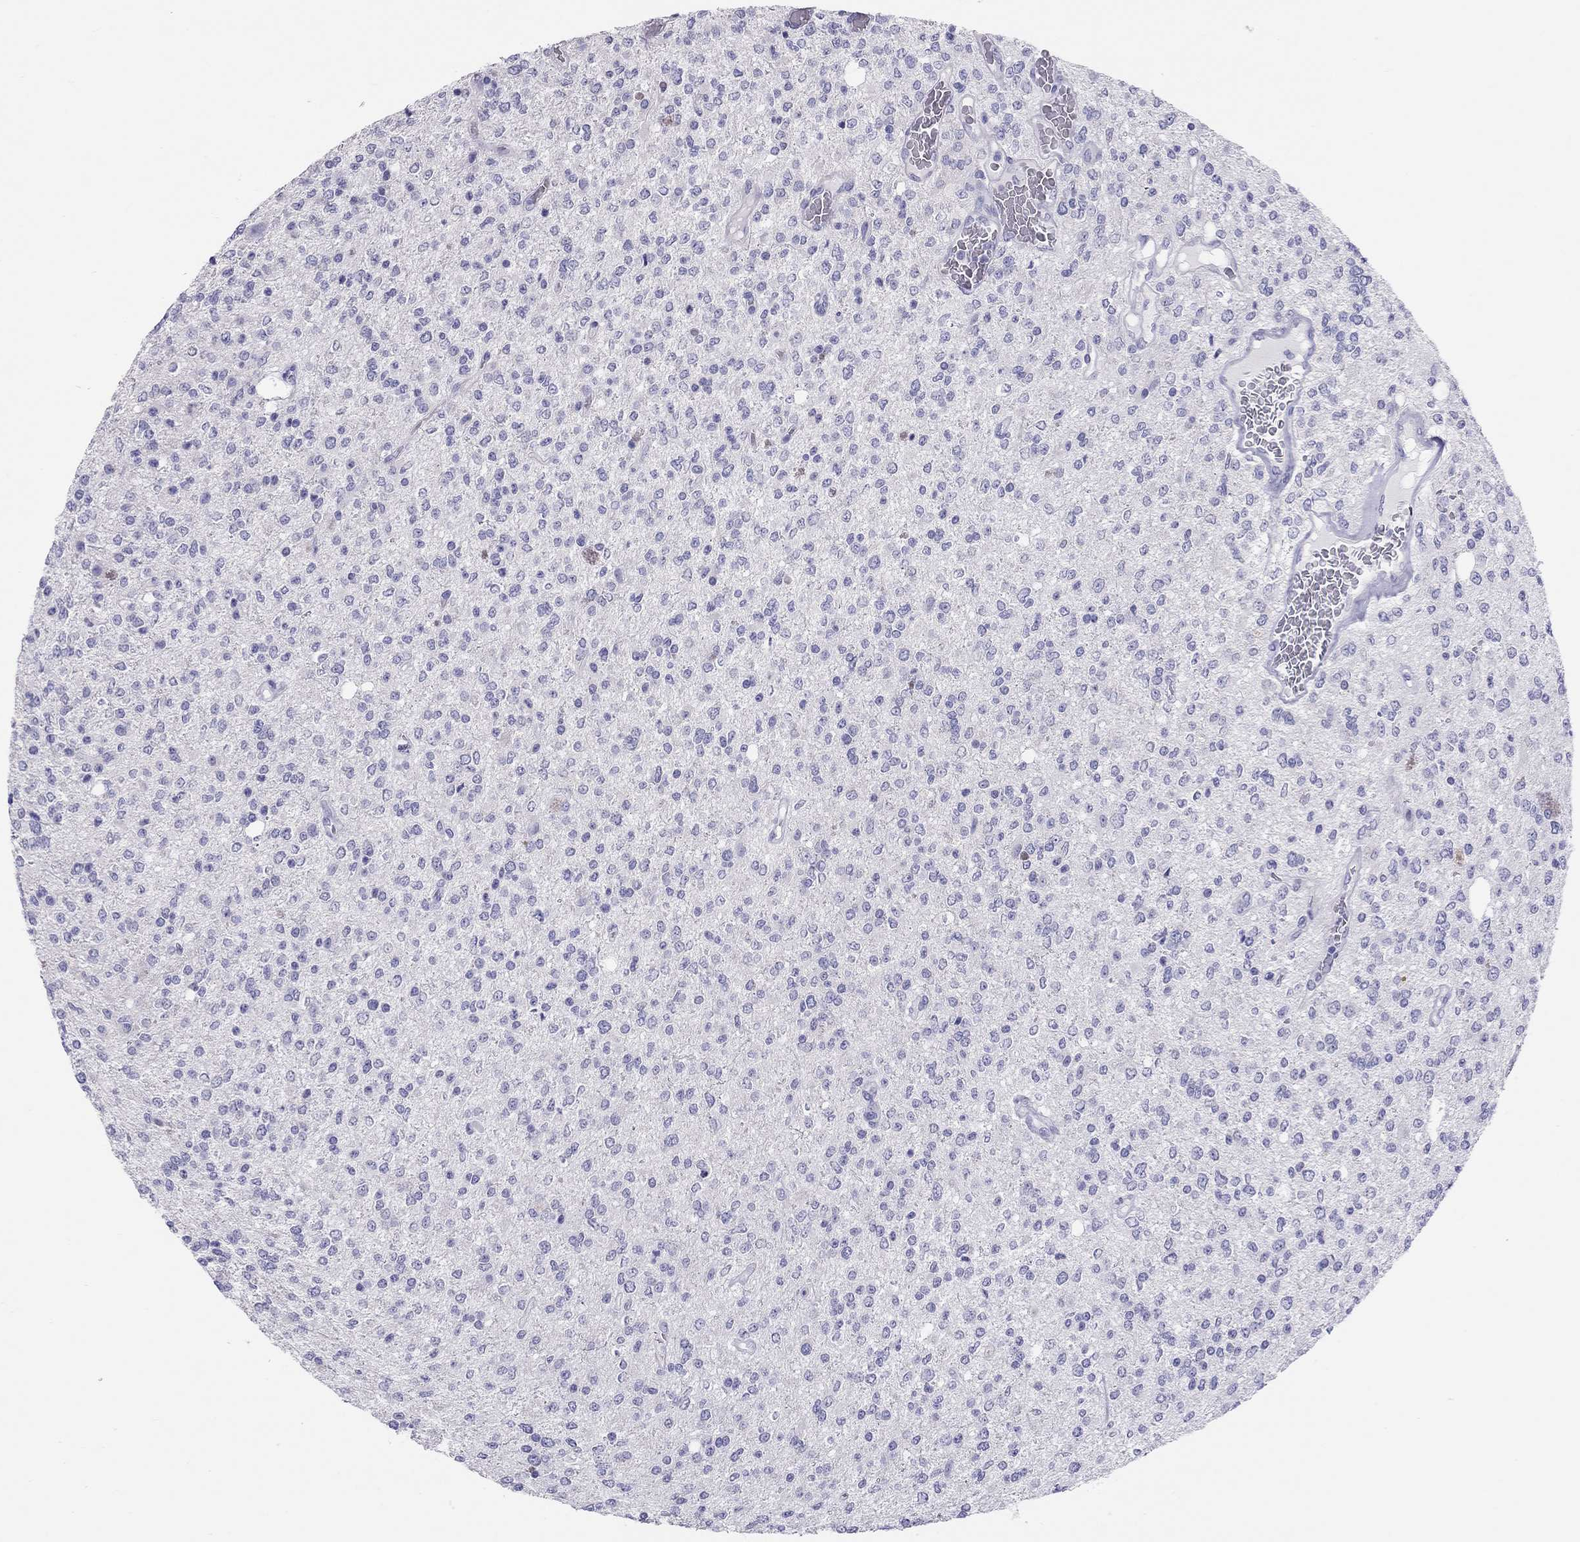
{"staining": {"intensity": "negative", "quantity": "none", "location": "none"}, "tissue": "glioma", "cell_type": "Tumor cells", "image_type": "cancer", "snomed": [{"axis": "morphology", "description": "Glioma, malignant, Low grade"}, {"axis": "topography", "description": "Brain"}], "caption": "DAB (3,3'-diaminobenzidine) immunohistochemical staining of malignant glioma (low-grade) exhibits no significant staining in tumor cells. (DAB immunohistochemistry (IHC) visualized using brightfield microscopy, high magnification).", "gene": "PSMB11", "patient": {"sex": "male", "age": 67}}